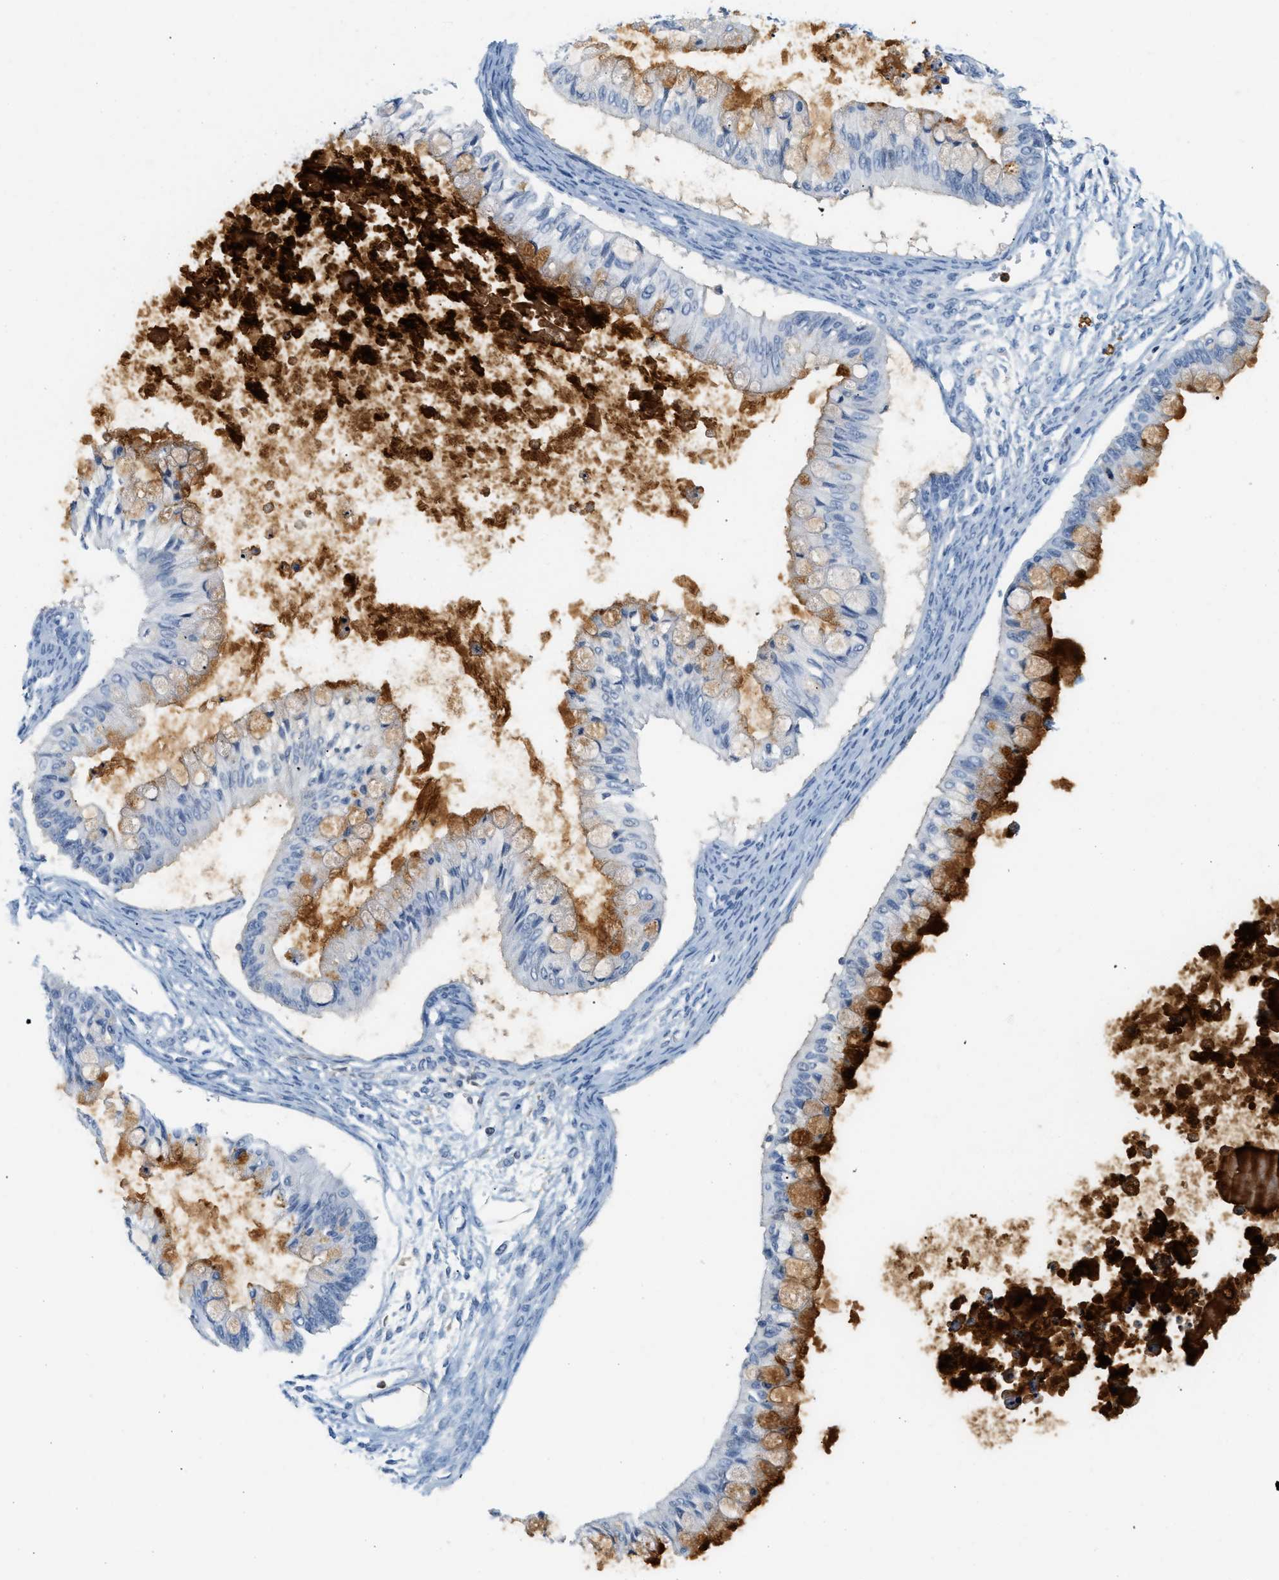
{"staining": {"intensity": "strong", "quantity": "<25%", "location": "cytoplasmic/membranous"}, "tissue": "ovarian cancer", "cell_type": "Tumor cells", "image_type": "cancer", "snomed": [{"axis": "morphology", "description": "Cystadenocarcinoma, mucinous, NOS"}, {"axis": "topography", "description": "Ovary"}], "caption": "An image of human mucinous cystadenocarcinoma (ovarian) stained for a protein reveals strong cytoplasmic/membranous brown staining in tumor cells.", "gene": "LCN2", "patient": {"sex": "female", "age": 57}}